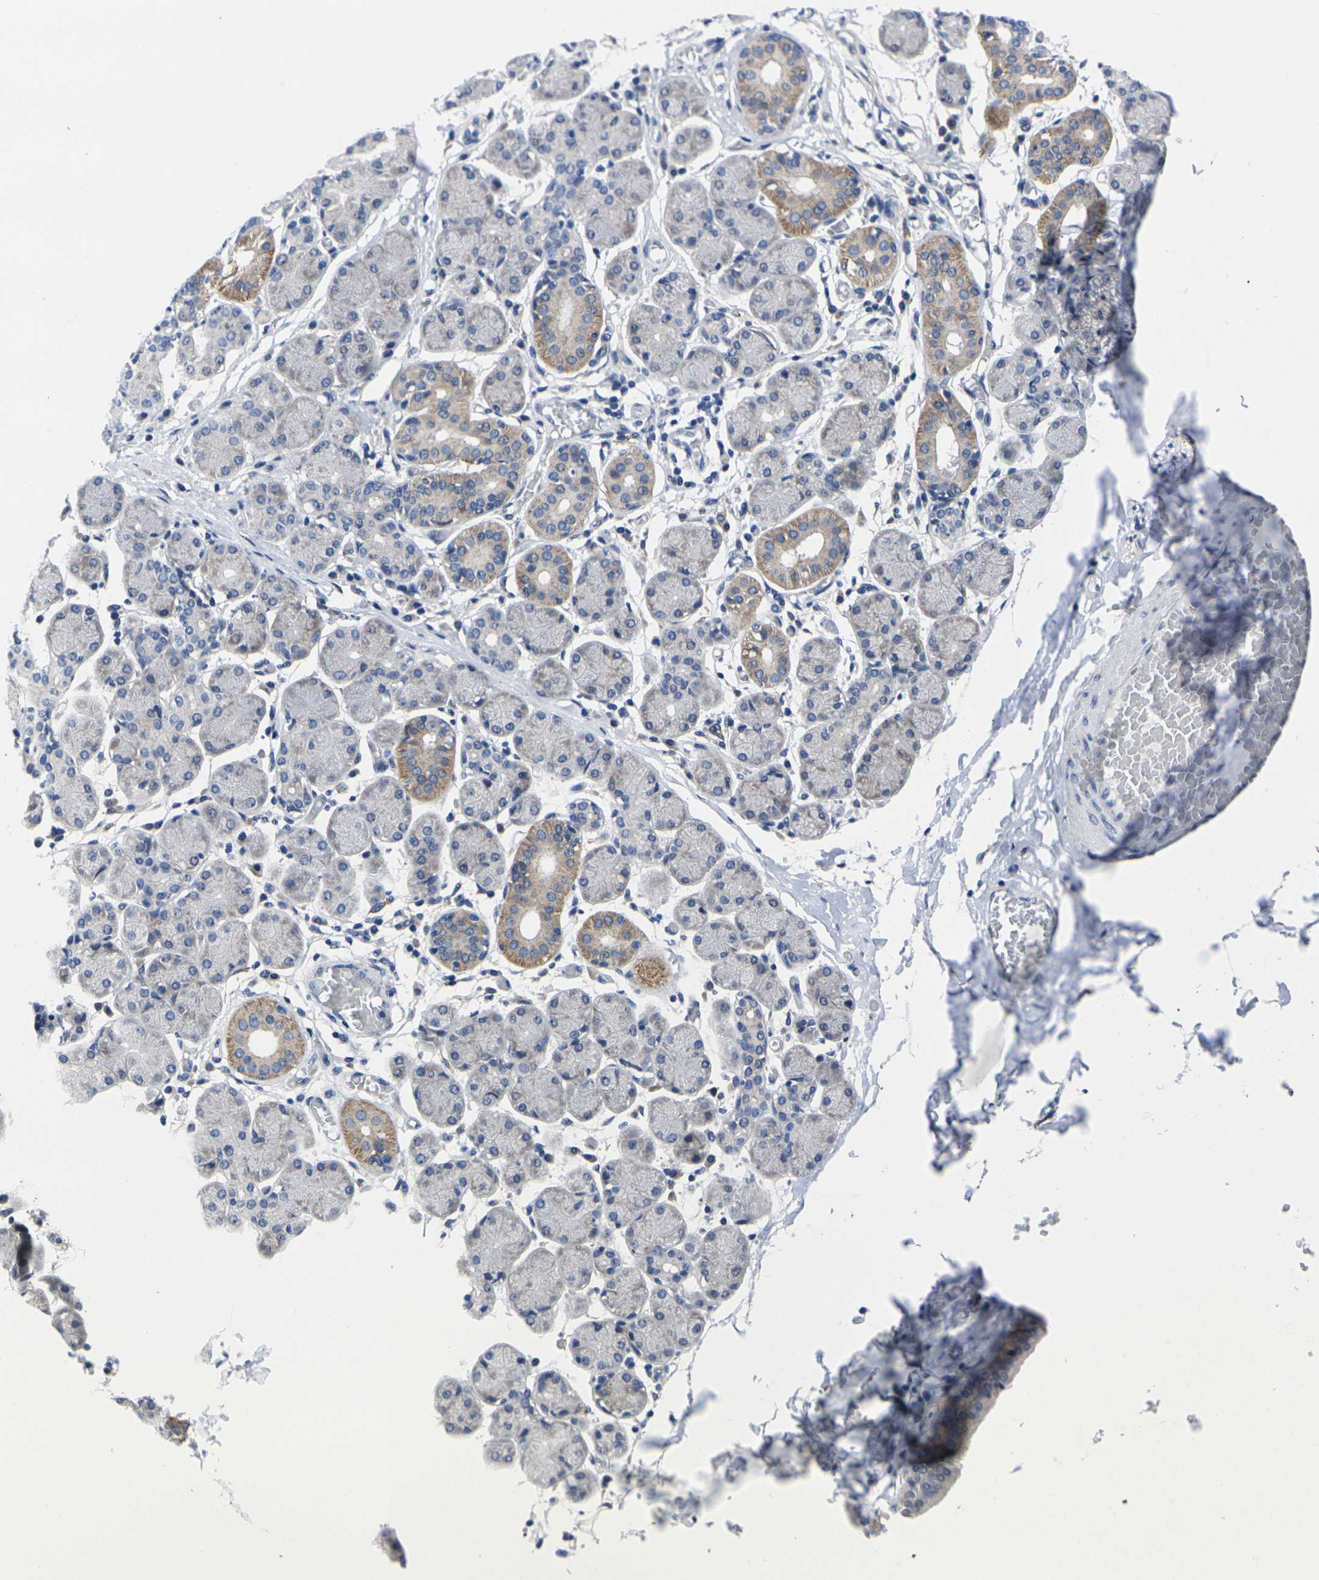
{"staining": {"intensity": "moderate", "quantity": "<25%", "location": "cytoplasmic/membranous"}, "tissue": "salivary gland", "cell_type": "Glandular cells", "image_type": "normal", "snomed": [{"axis": "morphology", "description": "Normal tissue, NOS"}, {"axis": "topography", "description": "Salivary gland"}], "caption": "A brown stain shows moderate cytoplasmic/membranous positivity of a protein in glandular cells of unremarkable salivary gland.", "gene": "CYP2C8", "patient": {"sex": "female", "age": 24}}